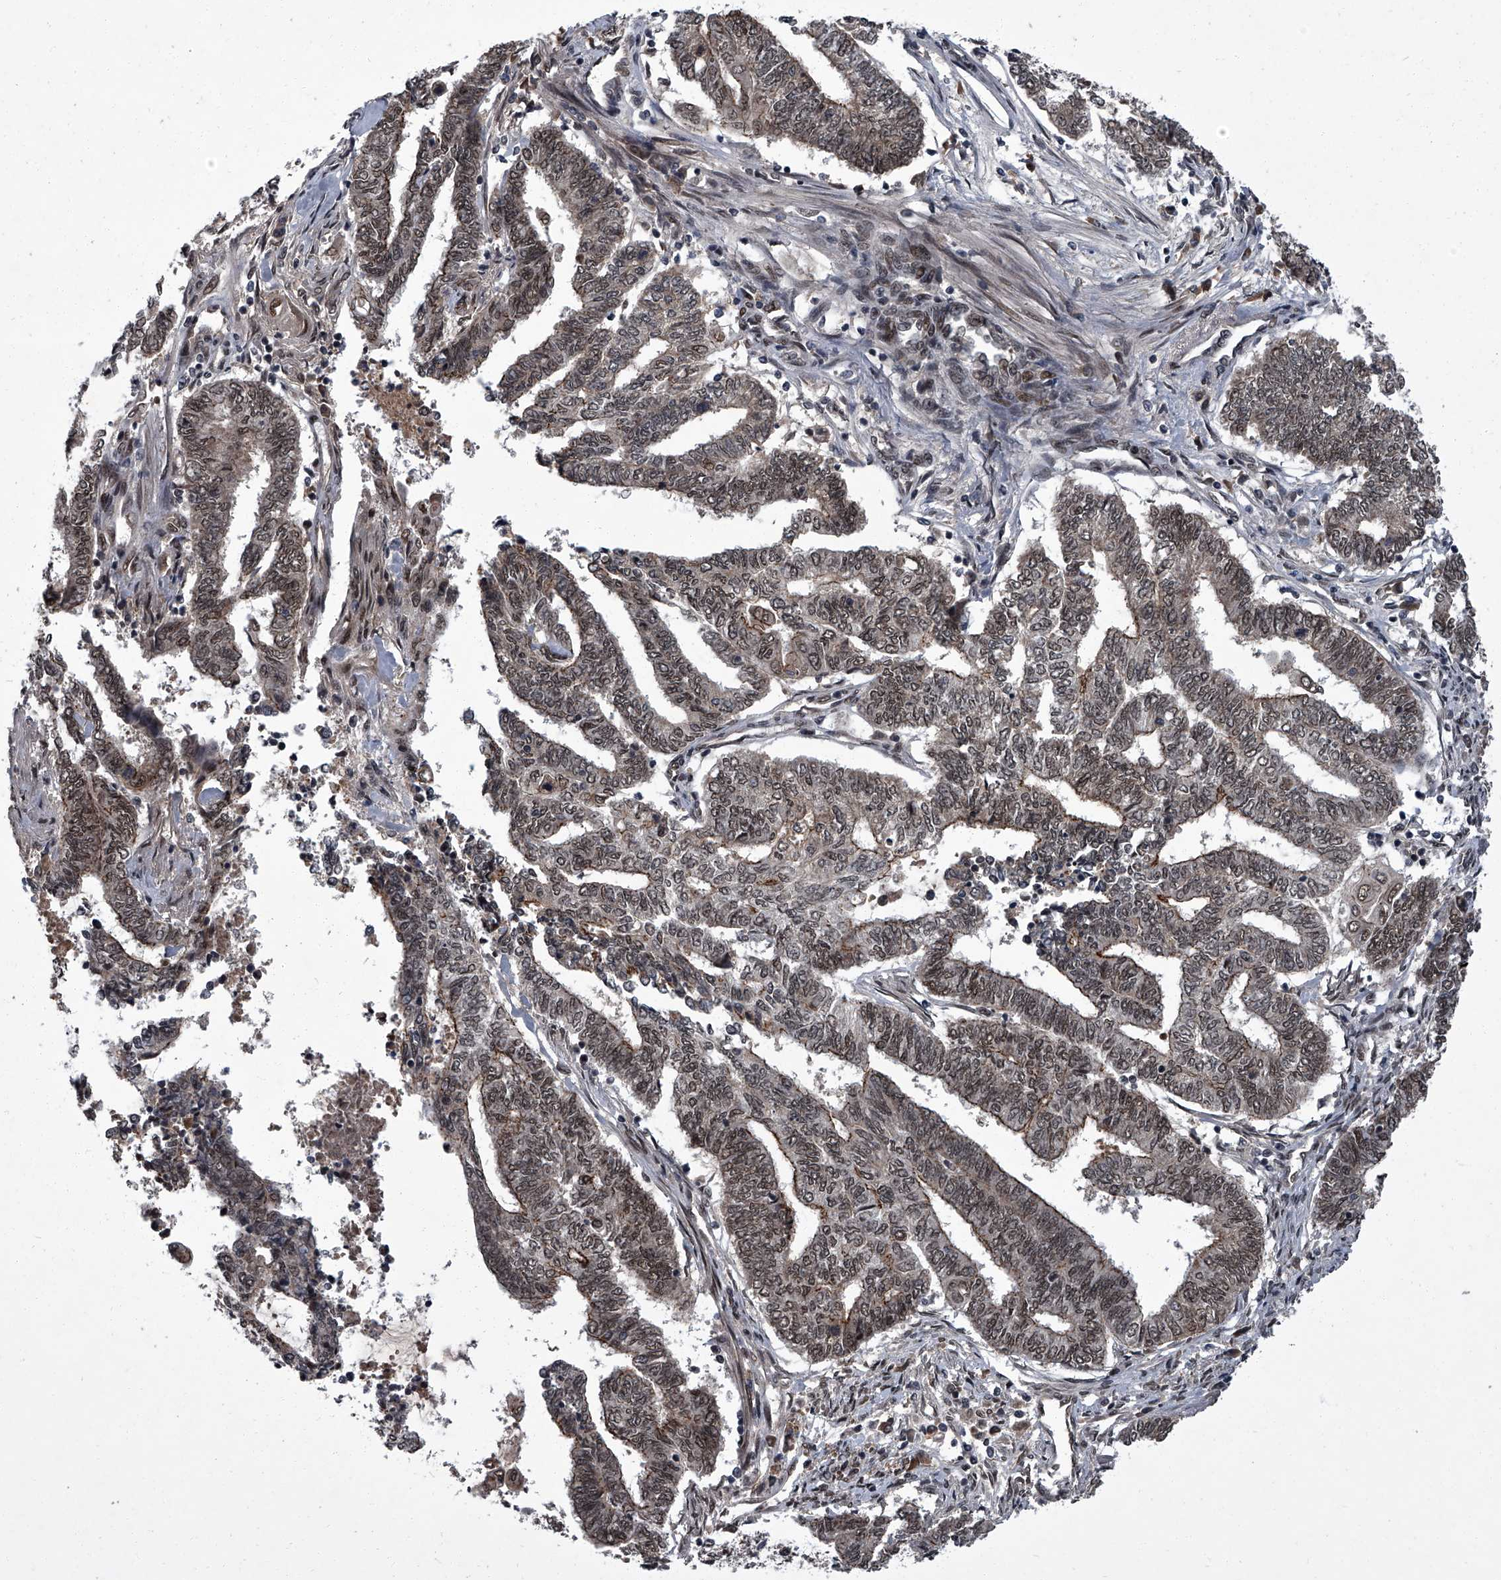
{"staining": {"intensity": "weak", "quantity": "25%-75%", "location": "nuclear"}, "tissue": "endometrial cancer", "cell_type": "Tumor cells", "image_type": "cancer", "snomed": [{"axis": "morphology", "description": "Adenocarcinoma, NOS"}, {"axis": "topography", "description": "Uterus"}, {"axis": "topography", "description": "Endometrium"}], "caption": "This is a micrograph of immunohistochemistry staining of endometrial adenocarcinoma, which shows weak staining in the nuclear of tumor cells.", "gene": "ZNF518B", "patient": {"sex": "female", "age": 70}}